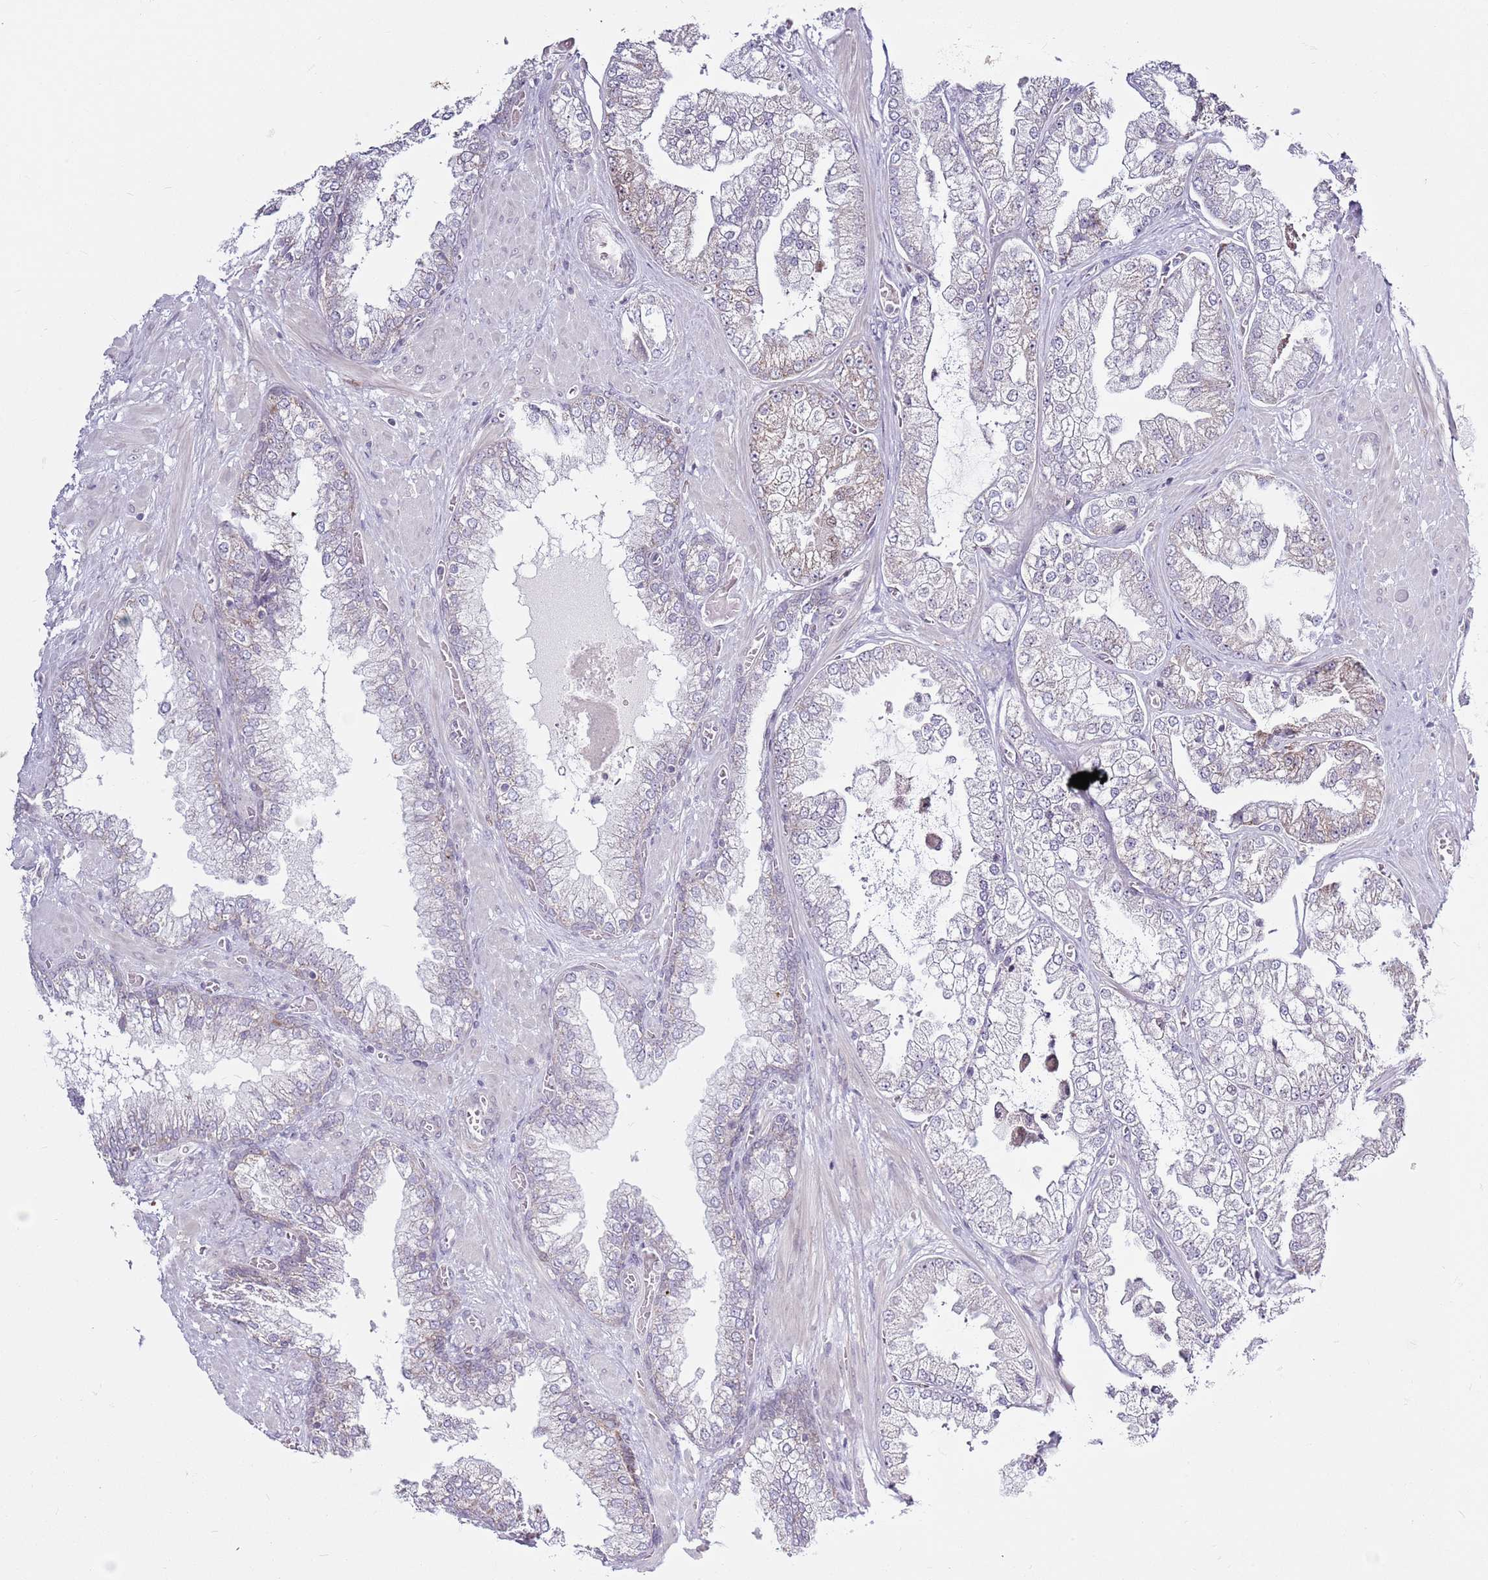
{"staining": {"intensity": "weak", "quantity": "<25%", "location": "cytoplasmic/membranous"}, "tissue": "prostate cancer", "cell_type": "Tumor cells", "image_type": "cancer", "snomed": [{"axis": "morphology", "description": "Adenocarcinoma, Low grade"}, {"axis": "topography", "description": "Prostate"}], "caption": "Immunohistochemistry (IHC) histopathology image of neoplastic tissue: human adenocarcinoma (low-grade) (prostate) stained with DAB shows no significant protein positivity in tumor cells.", "gene": "MRPL34", "patient": {"sex": "male", "age": 57}}